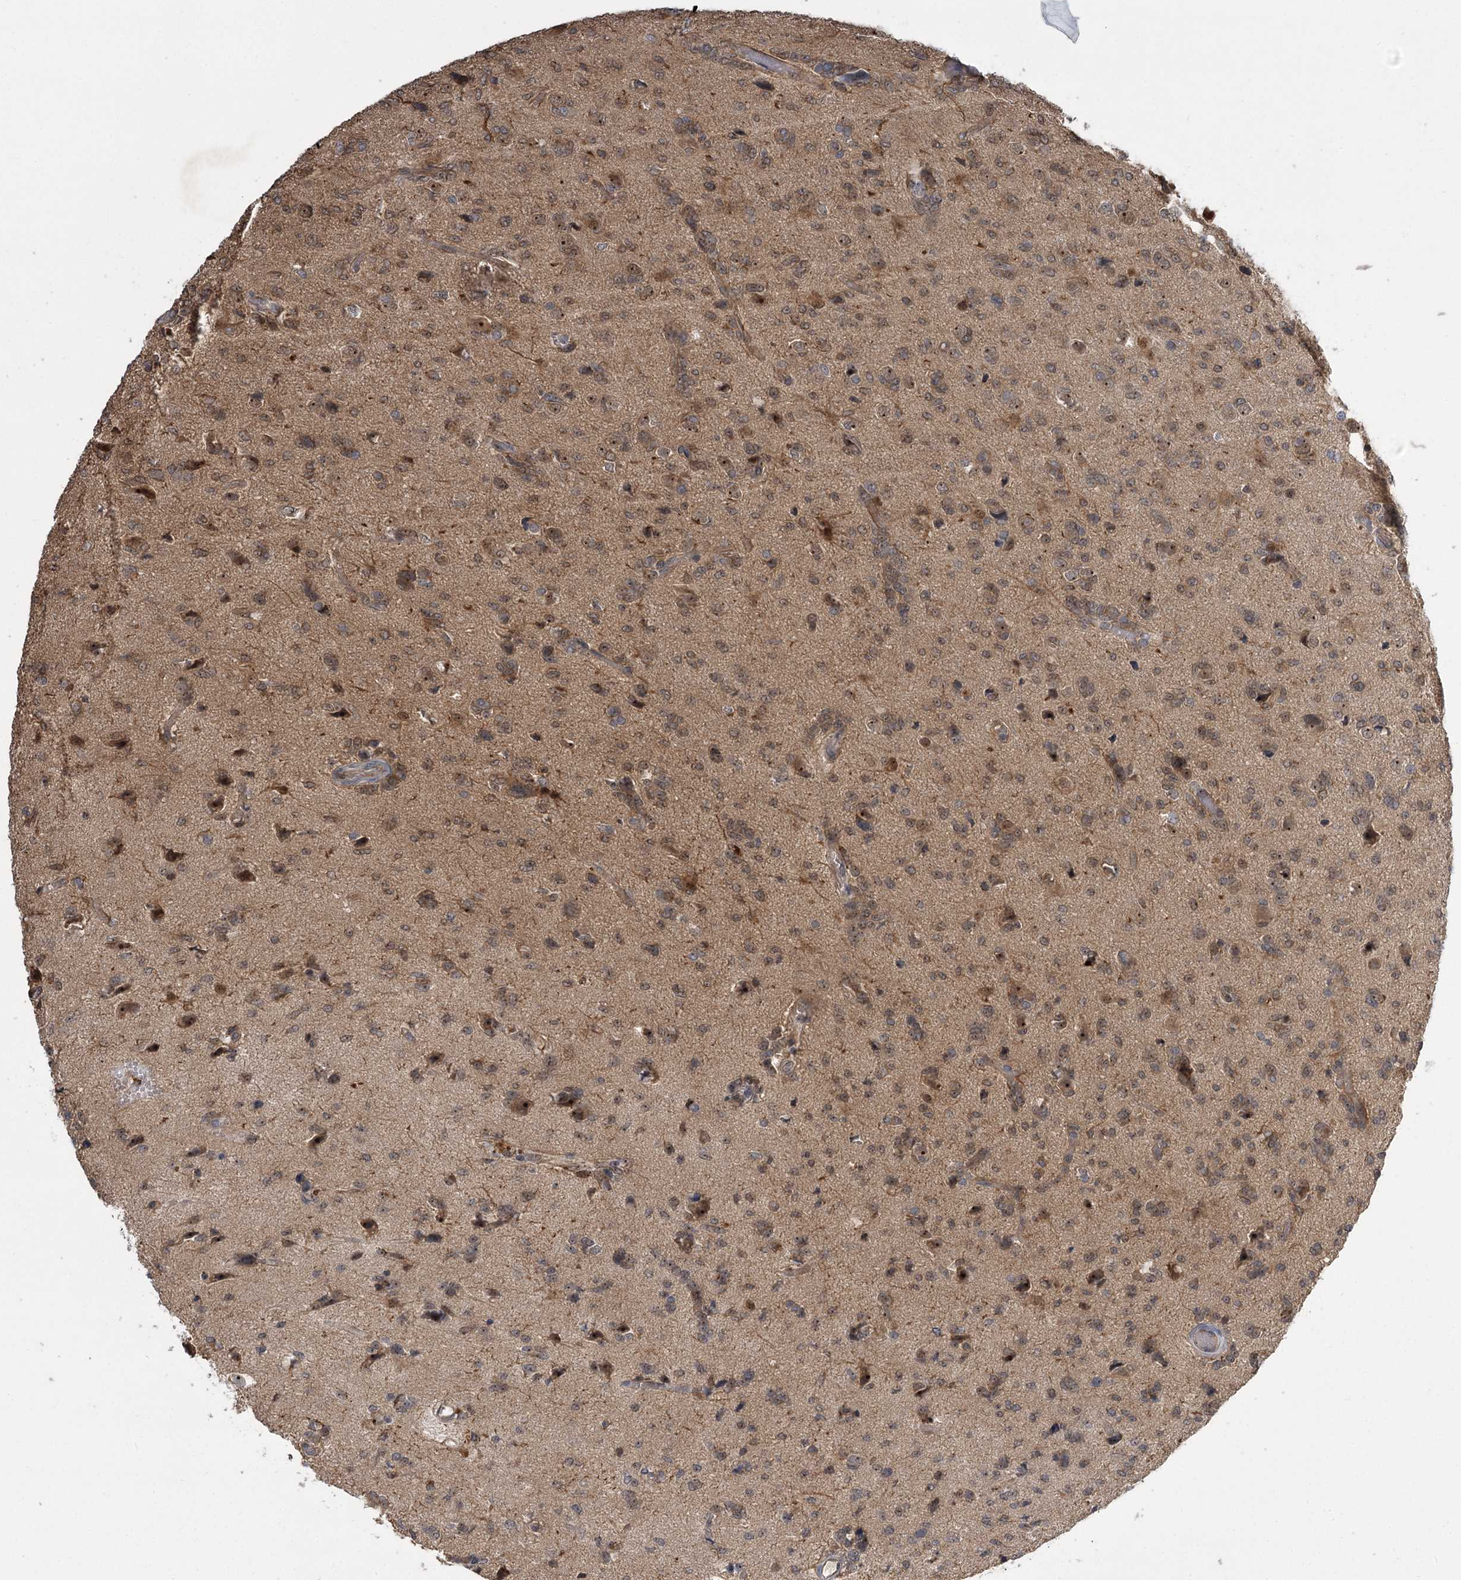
{"staining": {"intensity": "weak", "quantity": "25%-75%", "location": "nuclear"}, "tissue": "glioma", "cell_type": "Tumor cells", "image_type": "cancer", "snomed": [{"axis": "morphology", "description": "Glioma, malignant, High grade"}, {"axis": "topography", "description": "Brain"}], "caption": "High-magnification brightfield microscopy of malignant high-grade glioma stained with DAB (3,3'-diaminobenzidine) (brown) and counterstained with hematoxylin (blue). tumor cells exhibit weak nuclear staining is identified in approximately25%-75% of cells.", "gene": "SERGEF", "patient": {"sex": "female", "age": 59}}